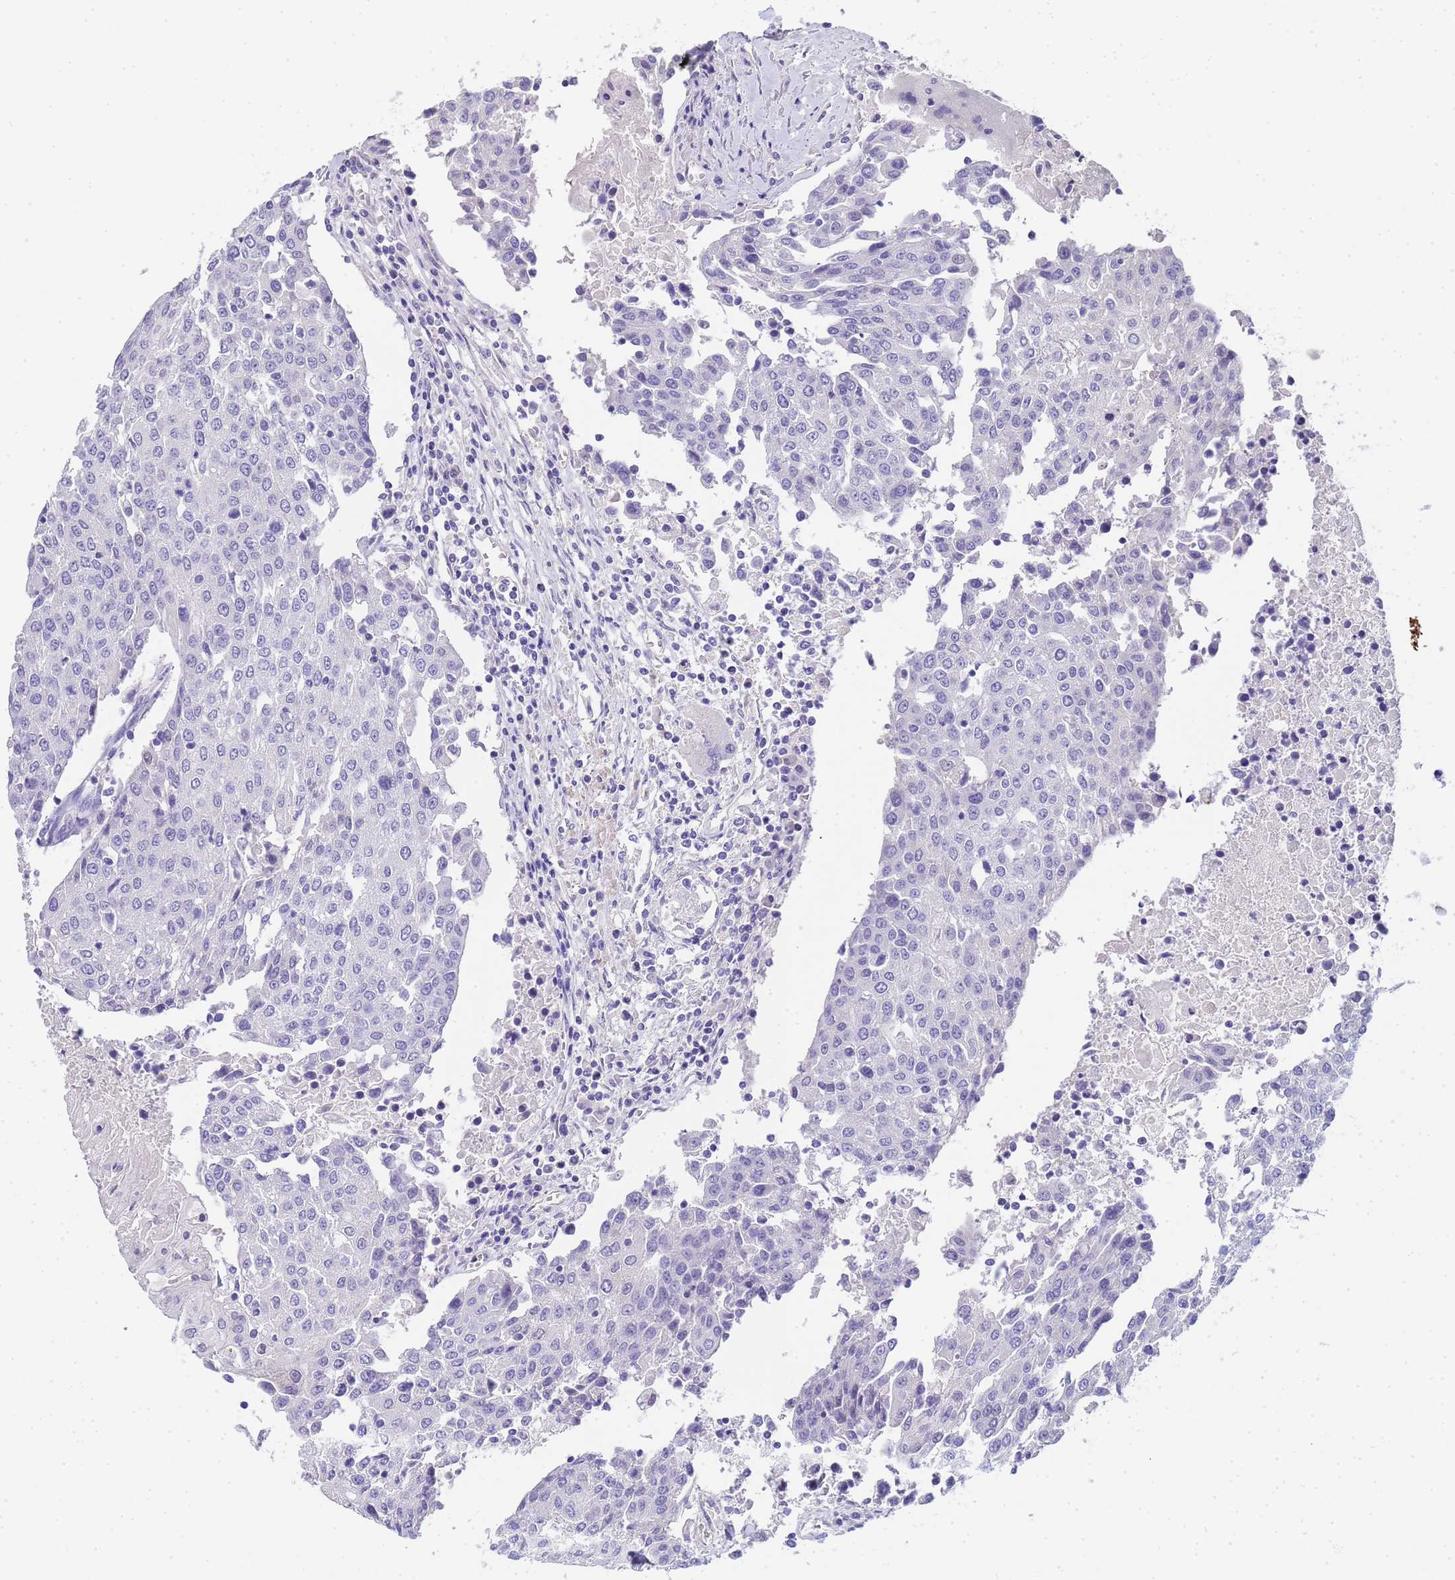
{"staining": {"intensity": "negative", "quantity": "none", "location": "none"}, "tissue": "urothelial cancer", "cell_type": "Tumor cells", "image_type": "cancer", "snomed": [{"axis": "morphology", "description": "Urothelial carcinoma, High grade"}, {"axis": "topography", "description": "Urinary bladder"}], "caption": "There is no significant positivity in tumor cells of urothelial carcinoma (high-grade).", "gene": "CTRC", "patient": {"sex": "female", "age": 85}}